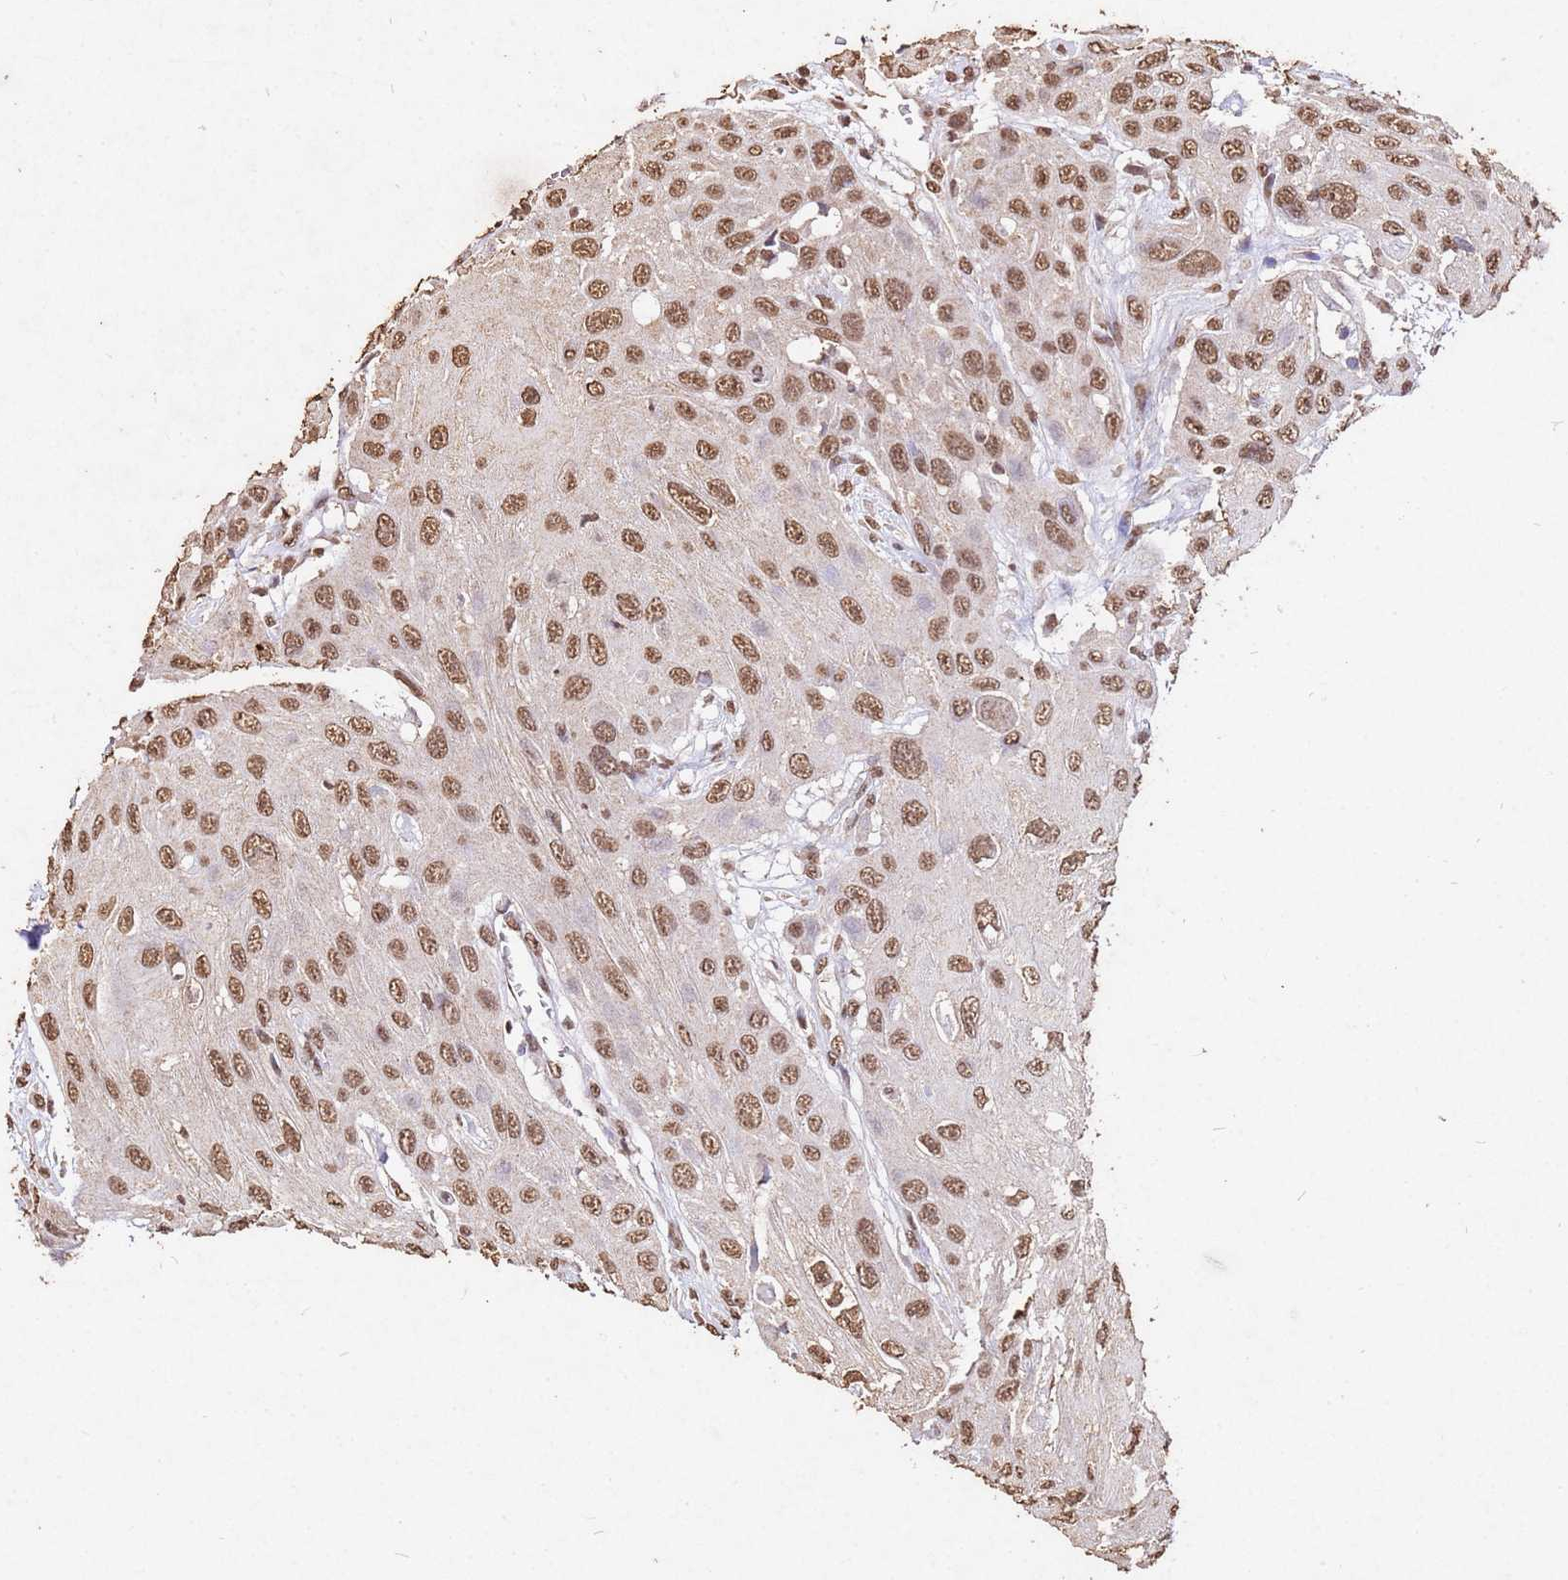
{"staining": {"intensity": "moderate", "quantity": ">75%", "location": "nuclear"}, "tissue": "head and neck cancer", "cell_type": "Tumor cells", "image_type": "cancer", "snomed": [{"axis": "morphology", "description": "Squamous cell carcinoma, NOS"}, {"axis": "topography", "description": "Head-Neck"}], "caption": "Immunohistochemical staining of head and neck cancer (squamous cell carcinoma) displays medium levels of moderate nuclear protein expression in approximately >75% of tumor cells.", "gene": "MYOCD", "patient": {"sex": "male", "age": 81}}